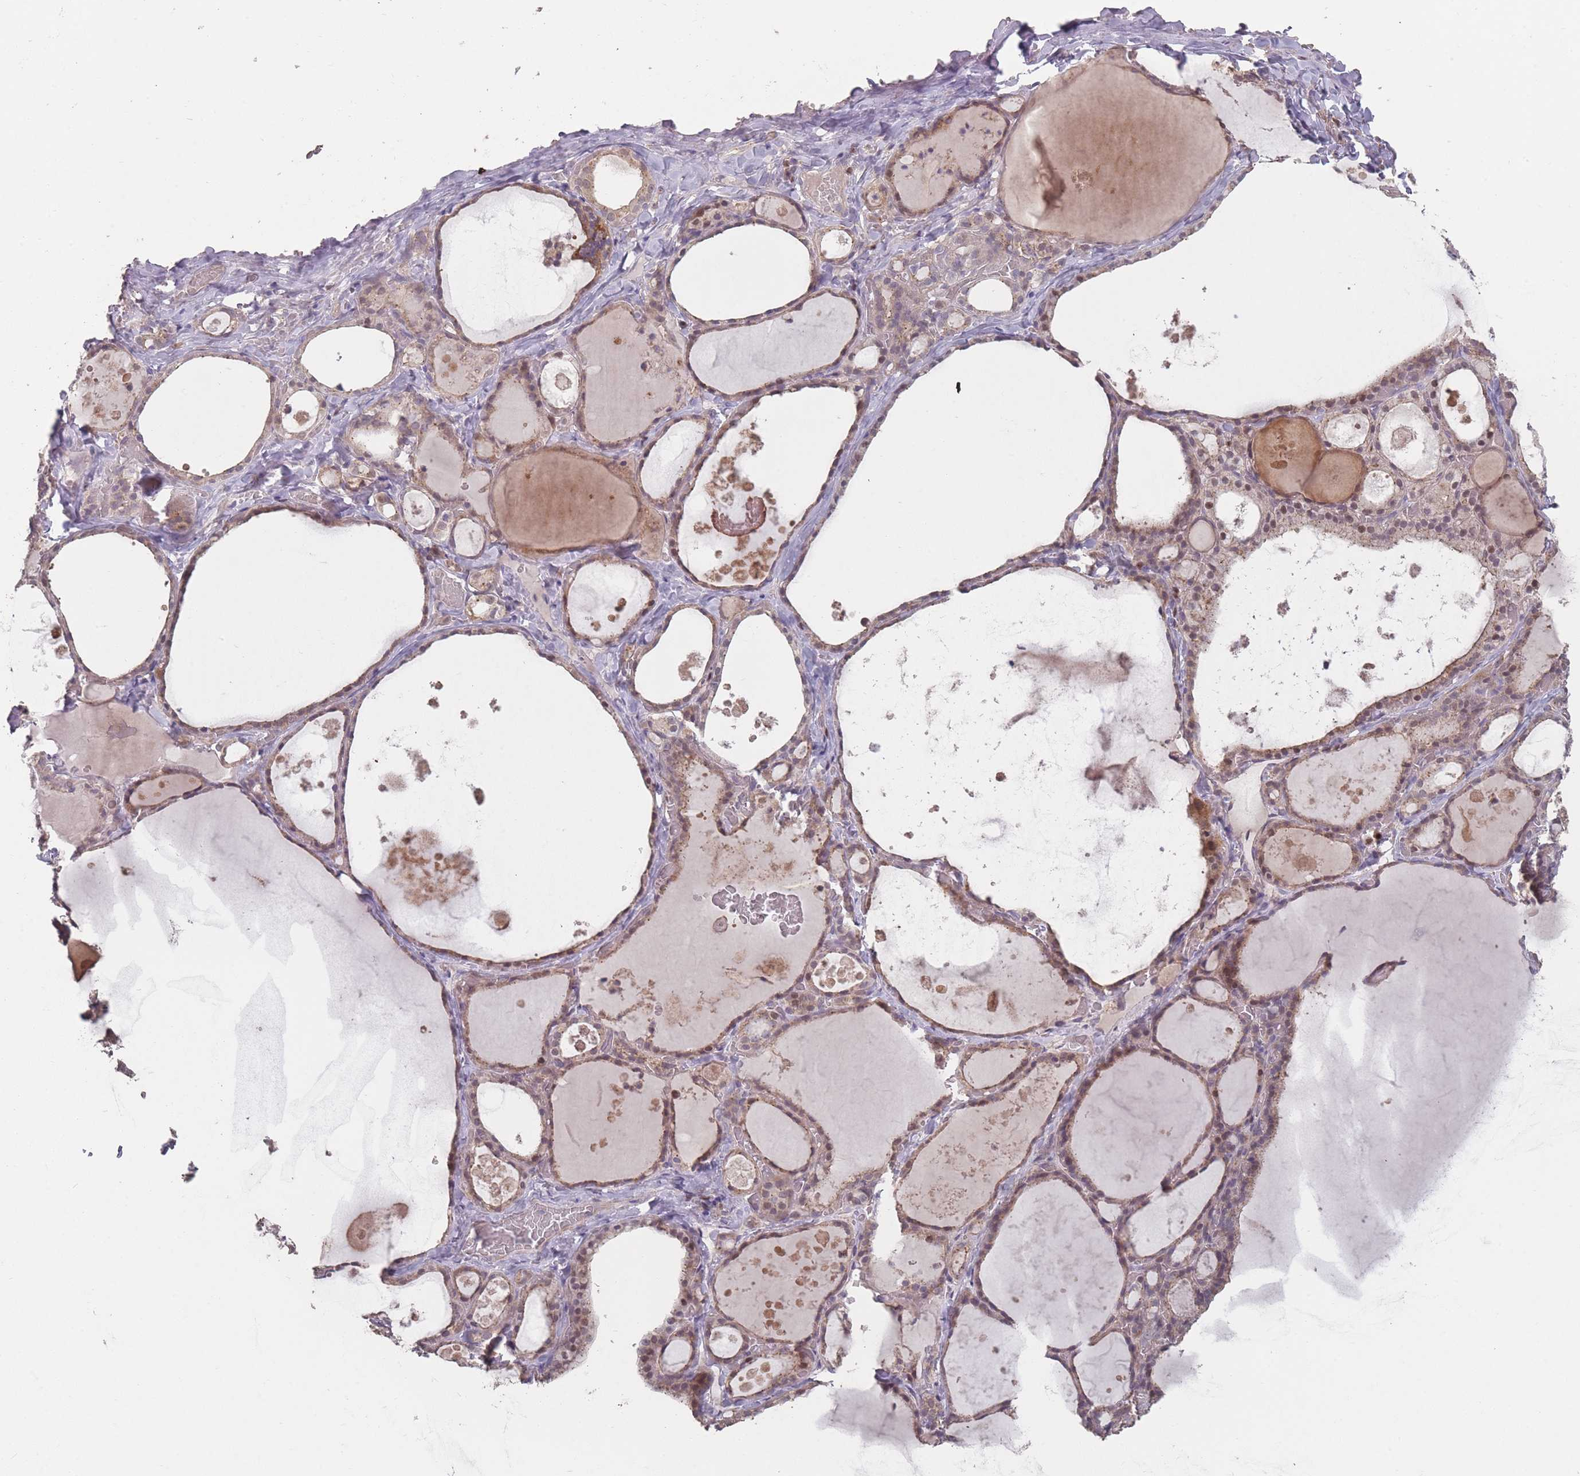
{"staining": {"intensity": "moderate", "quantity": "25%-75%", "location": "cytoplasmic/membranous,nuclear"}, "tissue": "thyroid gland", "cell_type": "Glandular cells", "image_type": "normal", "snomed": [{"axis": "morphology", "description": "Normal tissue, NOS"}, {"axis": "topography", "description": "Thyroid gland"}], "caption": "Immunohistochemistry (IHC) of normal thyroid gland shows medium levels of moderate cytoplasmic/membranous,nuclear positivity in approximately 25%-75% of glandular cells.", "gene": "ERCC6L", "patient": {"sex": "male", "age": 56}}